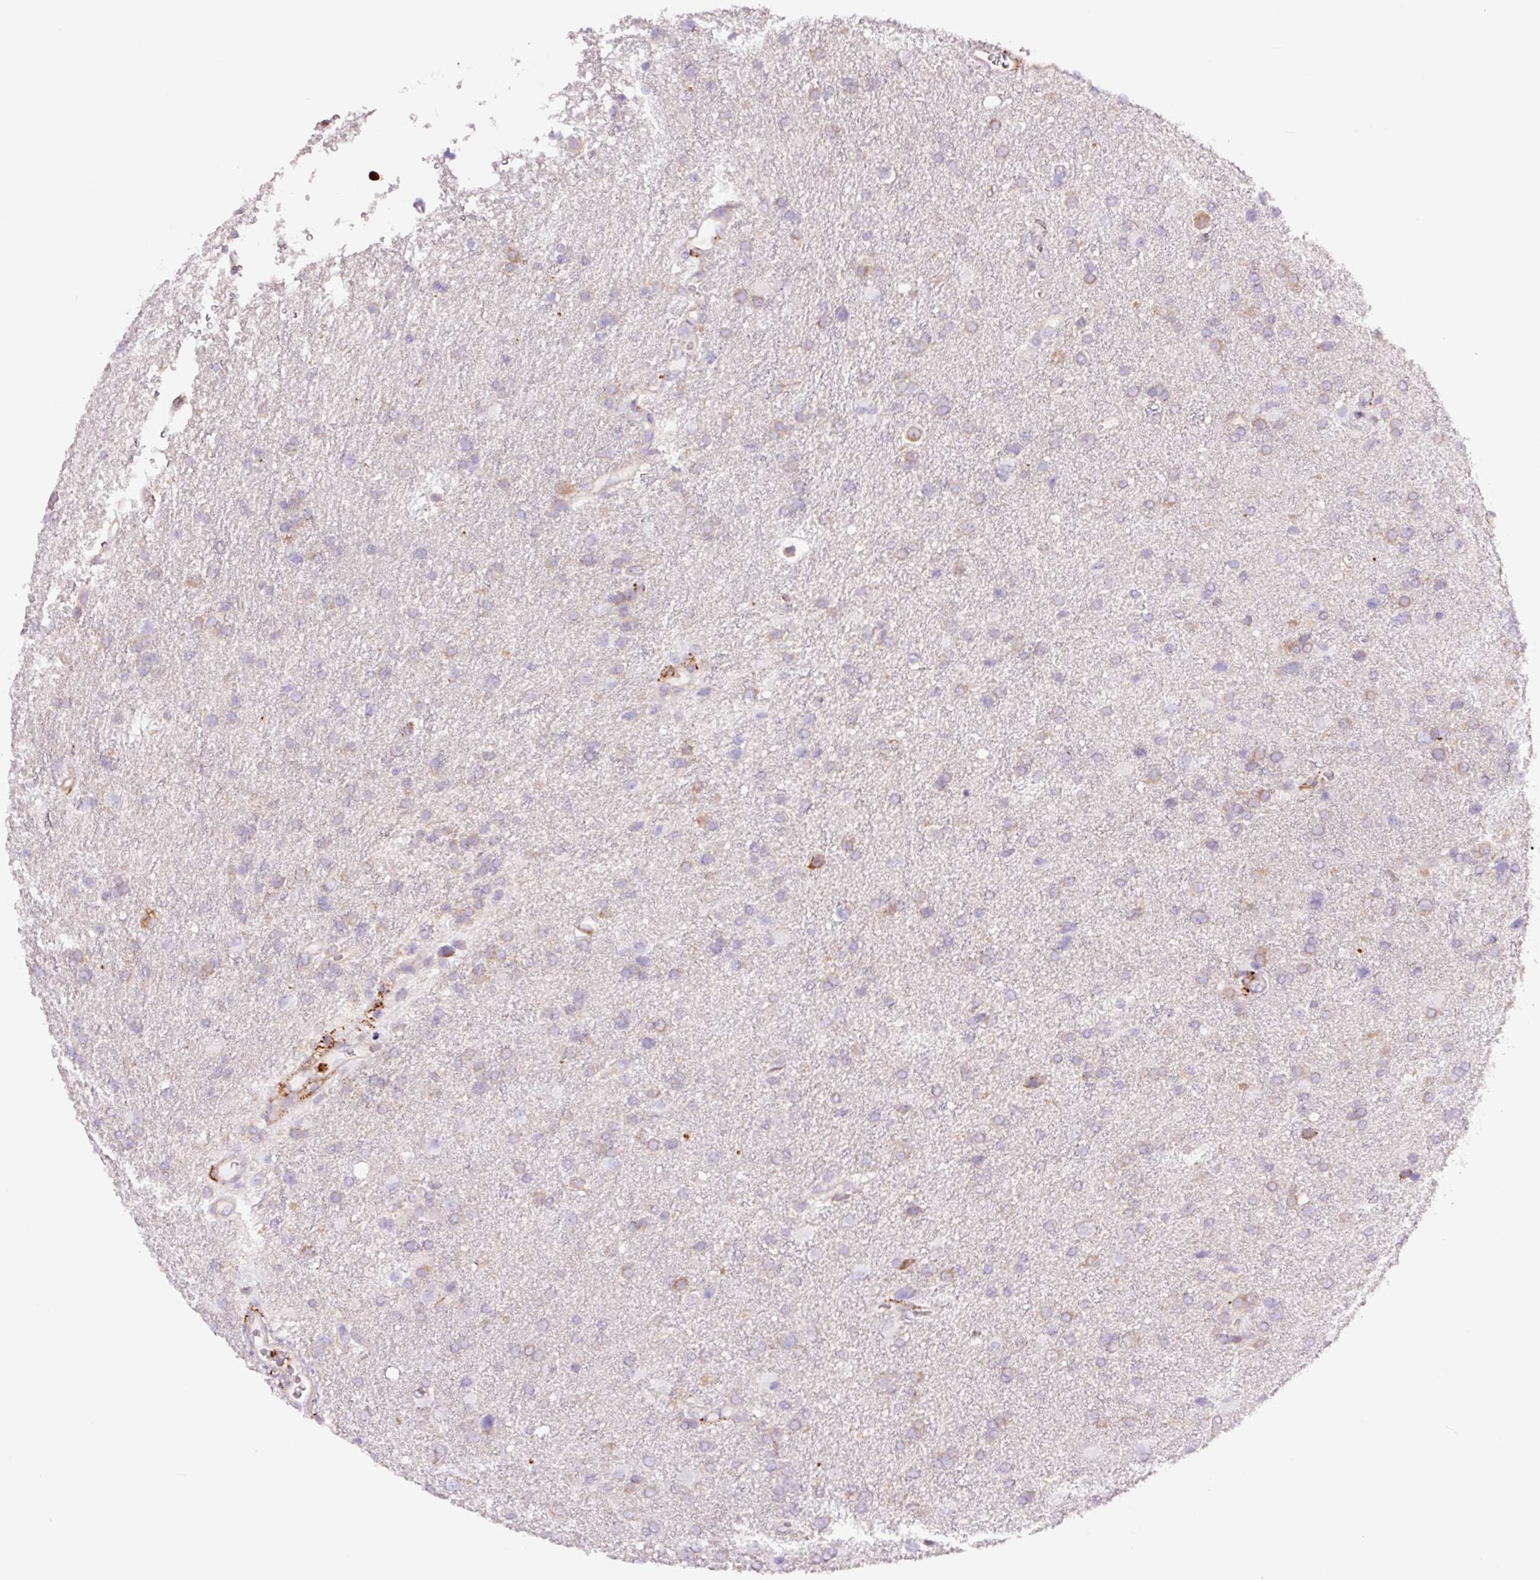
{"staining": {"intensity": "weak", "quantity": "<25%", "location": "cytoplasmic/membranous"}, "tissue": "glioma", "cell_type": "Tumor cells", "image_type": "cancer", "snomed": [{"axis": "morphology", "description": "Glioma, malignant, Low grade"}, {"axis": "topography", "description": "Brain"}], "caption": "Malignant glioma (low-grade) stained for a protein using immunohistochemistry (IHC) shows no staining tumor cells.", "gene": "SH2D6", "patient": {"sex": "female", "age": 32}}